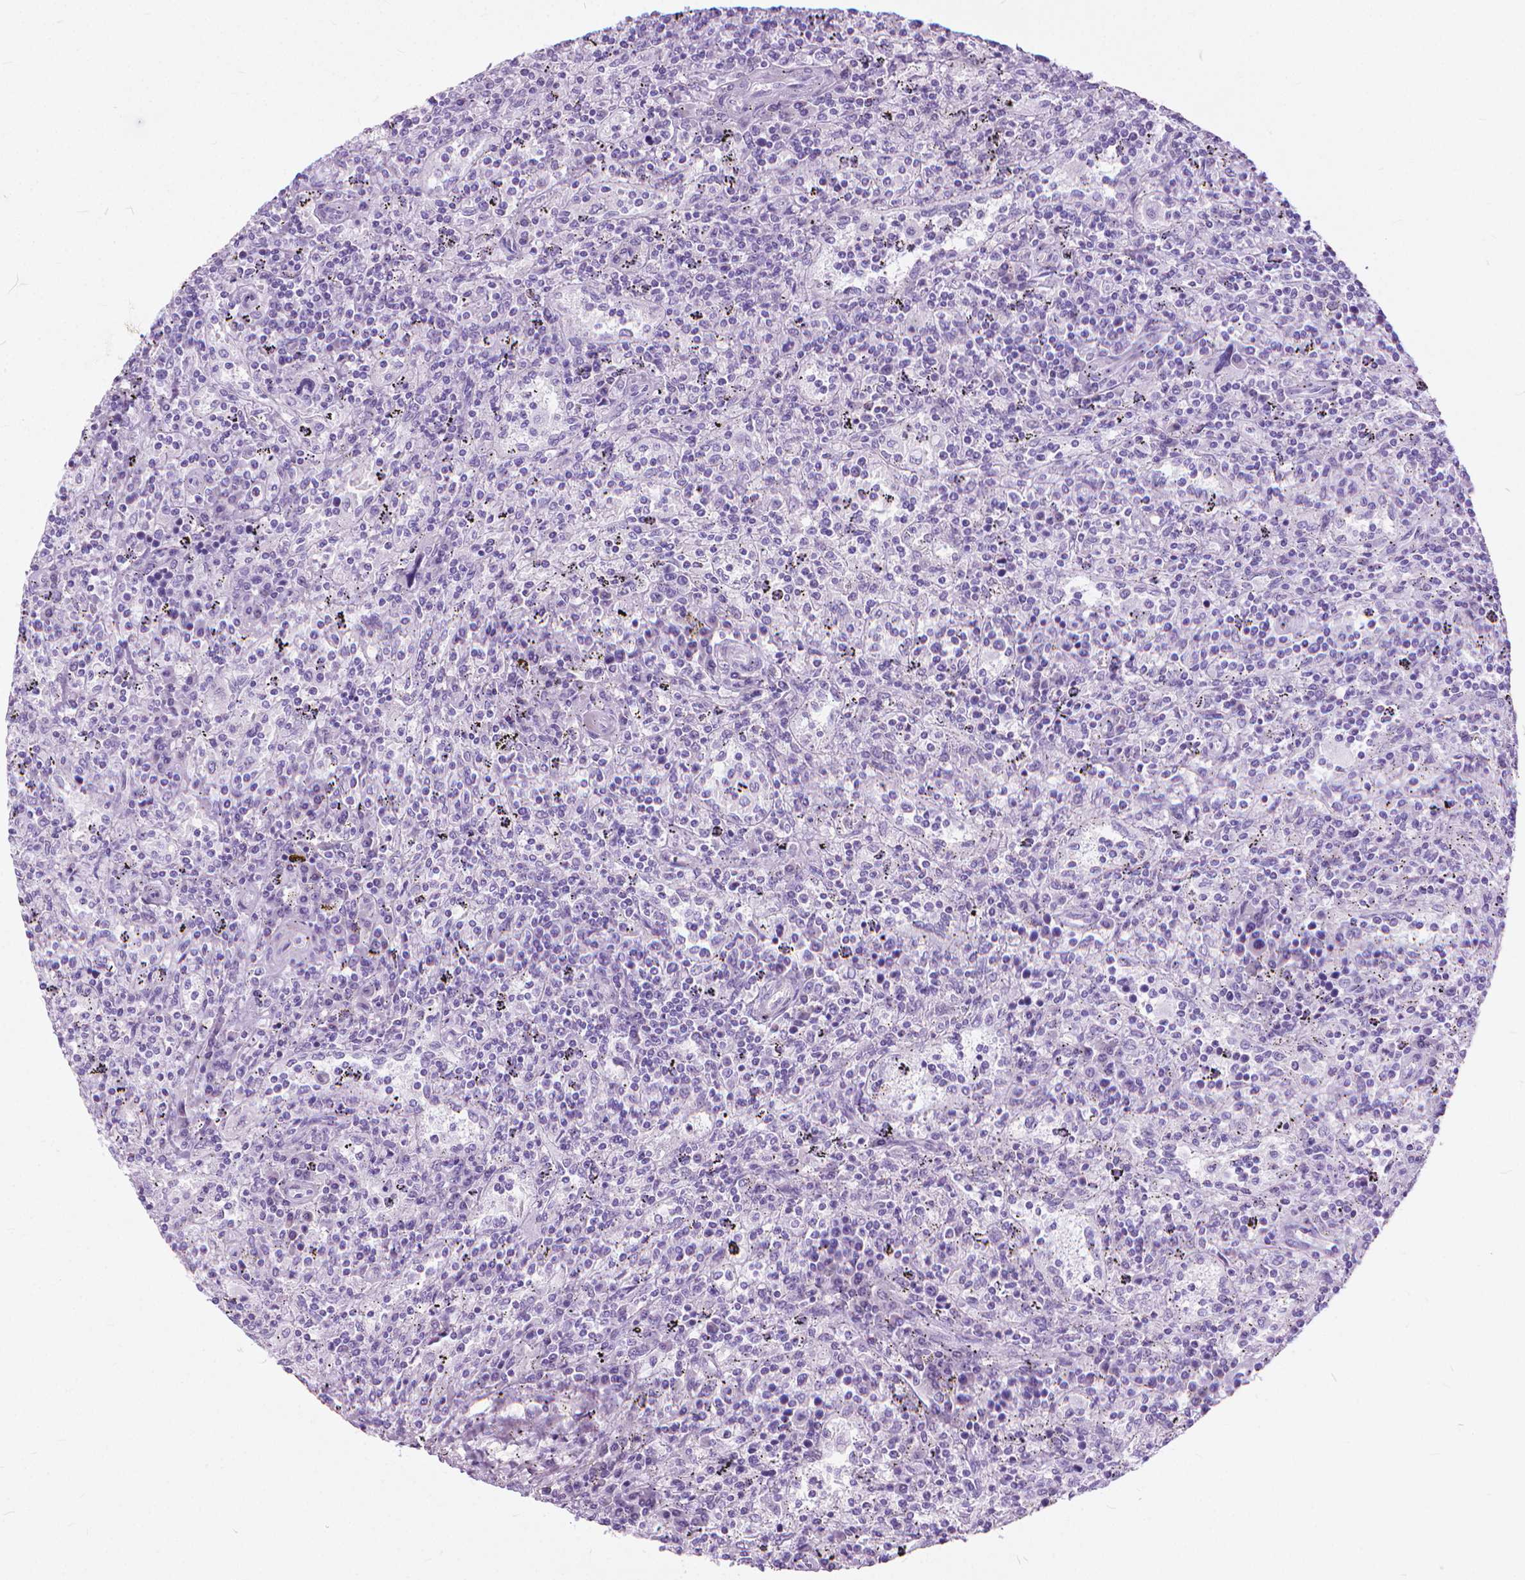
{"staining": {"intensity": "negative", "quantity": "none", "location": "none"}, "tissue": "lymphoma", "cell_type": "Tumor cells", "image_type": "cancer", "snomed": [{"axis": "morphology", "description": "Malignant lymphoma, non-Hodgkin's type, Low grade"}, {"axis": "topography", "description": "Spleen"}], "caption": "High power microscopy photomicrograph of an immunohistochemistry histopathology image of lymphoma, revealing no significant positivity in tumor cells. Brightfield microscopy of immunohistochemistry (IHC) stained with DAB (brown) and hematoxylin (blue), captured at high magnification.", "gene": "HTR2B", "patient": {"sex": "male", "age": 62}}